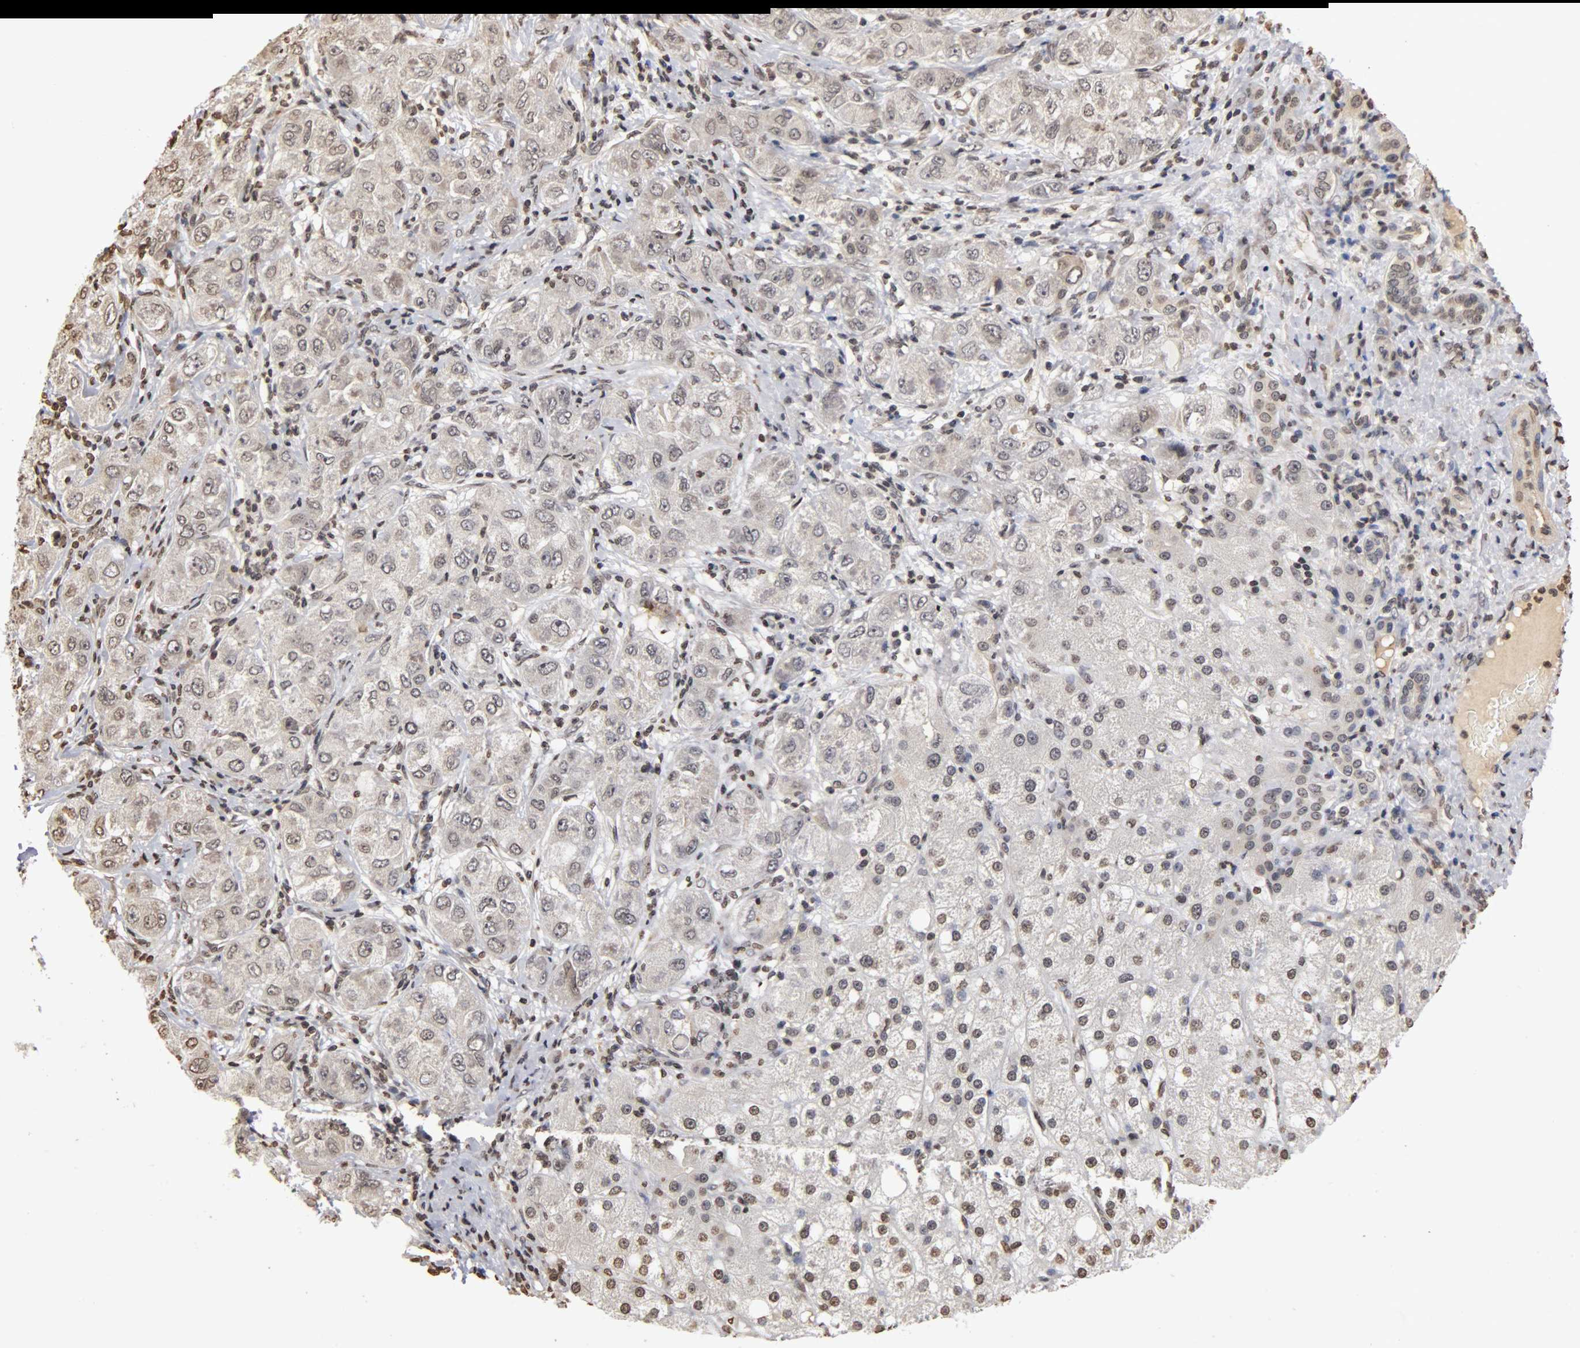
{"staining": {"intensity": "weak", "quantity": "25%-75%", "location": "cytoplasmic/membranous,nuclear"}, "tissue": "liver cancer", "cell_type": "Tumor cells", "image_type": "cancer", "snomed": [{"axis": "morphology", "description": "Carcinoma, Hepatocellular, NOS"}, {"axis": "topography", "description": "Liver"}], "caption": "Protein analysis of liver cancer (hepatocellular carcinoma) tissue shows weak cytoplasmic/membranous and nuclear positivity in approximately 25%-75% of tumor cells. Nuclei are stained in blue.", "gene": "ERCC2", "patient": {"sex": "male", "age": 80}}